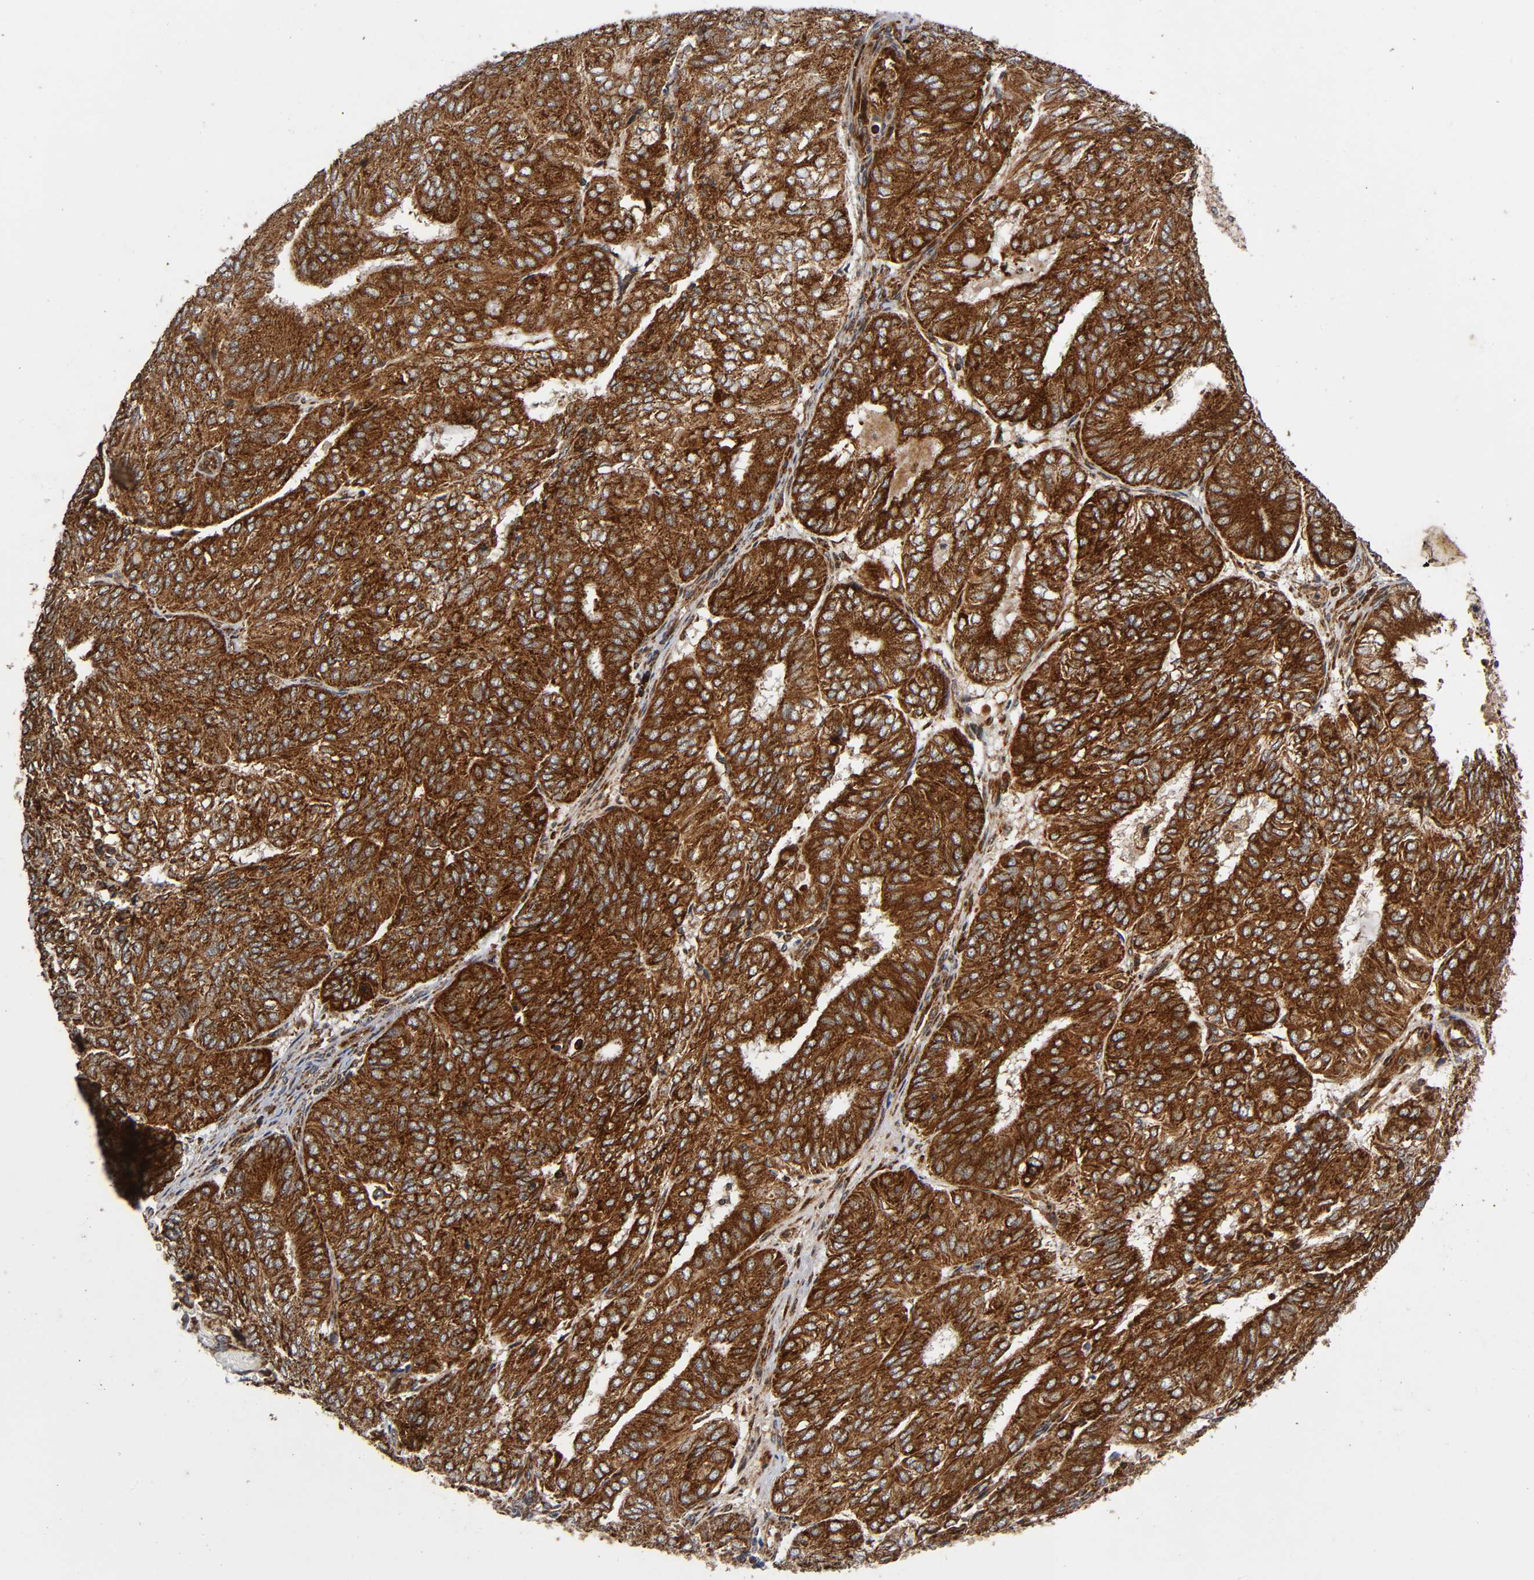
{"staining": {"intensity": "strong", "quantity": ">75%", "location": "cytoplasmic/membranous"}, "tissue": "endometrial cancer", "cell_type": "Tumor cells", "image_type": "cancer", "snomed": [{"axis": "morphology", "description": "Adenocarcinoma, NOS"}, {"axis": "topography", "description": "Uterus"}], "caption": "Brown immunohistochemical staining in human endometrial cancer (adenocarcinoma) reveals strong cytoplasmic/membranous expression in about >75% of tumor cells. (DAB IHC with brightfield microscopy, high magnification).", "gene": "MAP3K1", "patient": {"sex": "female", "age": 60}}